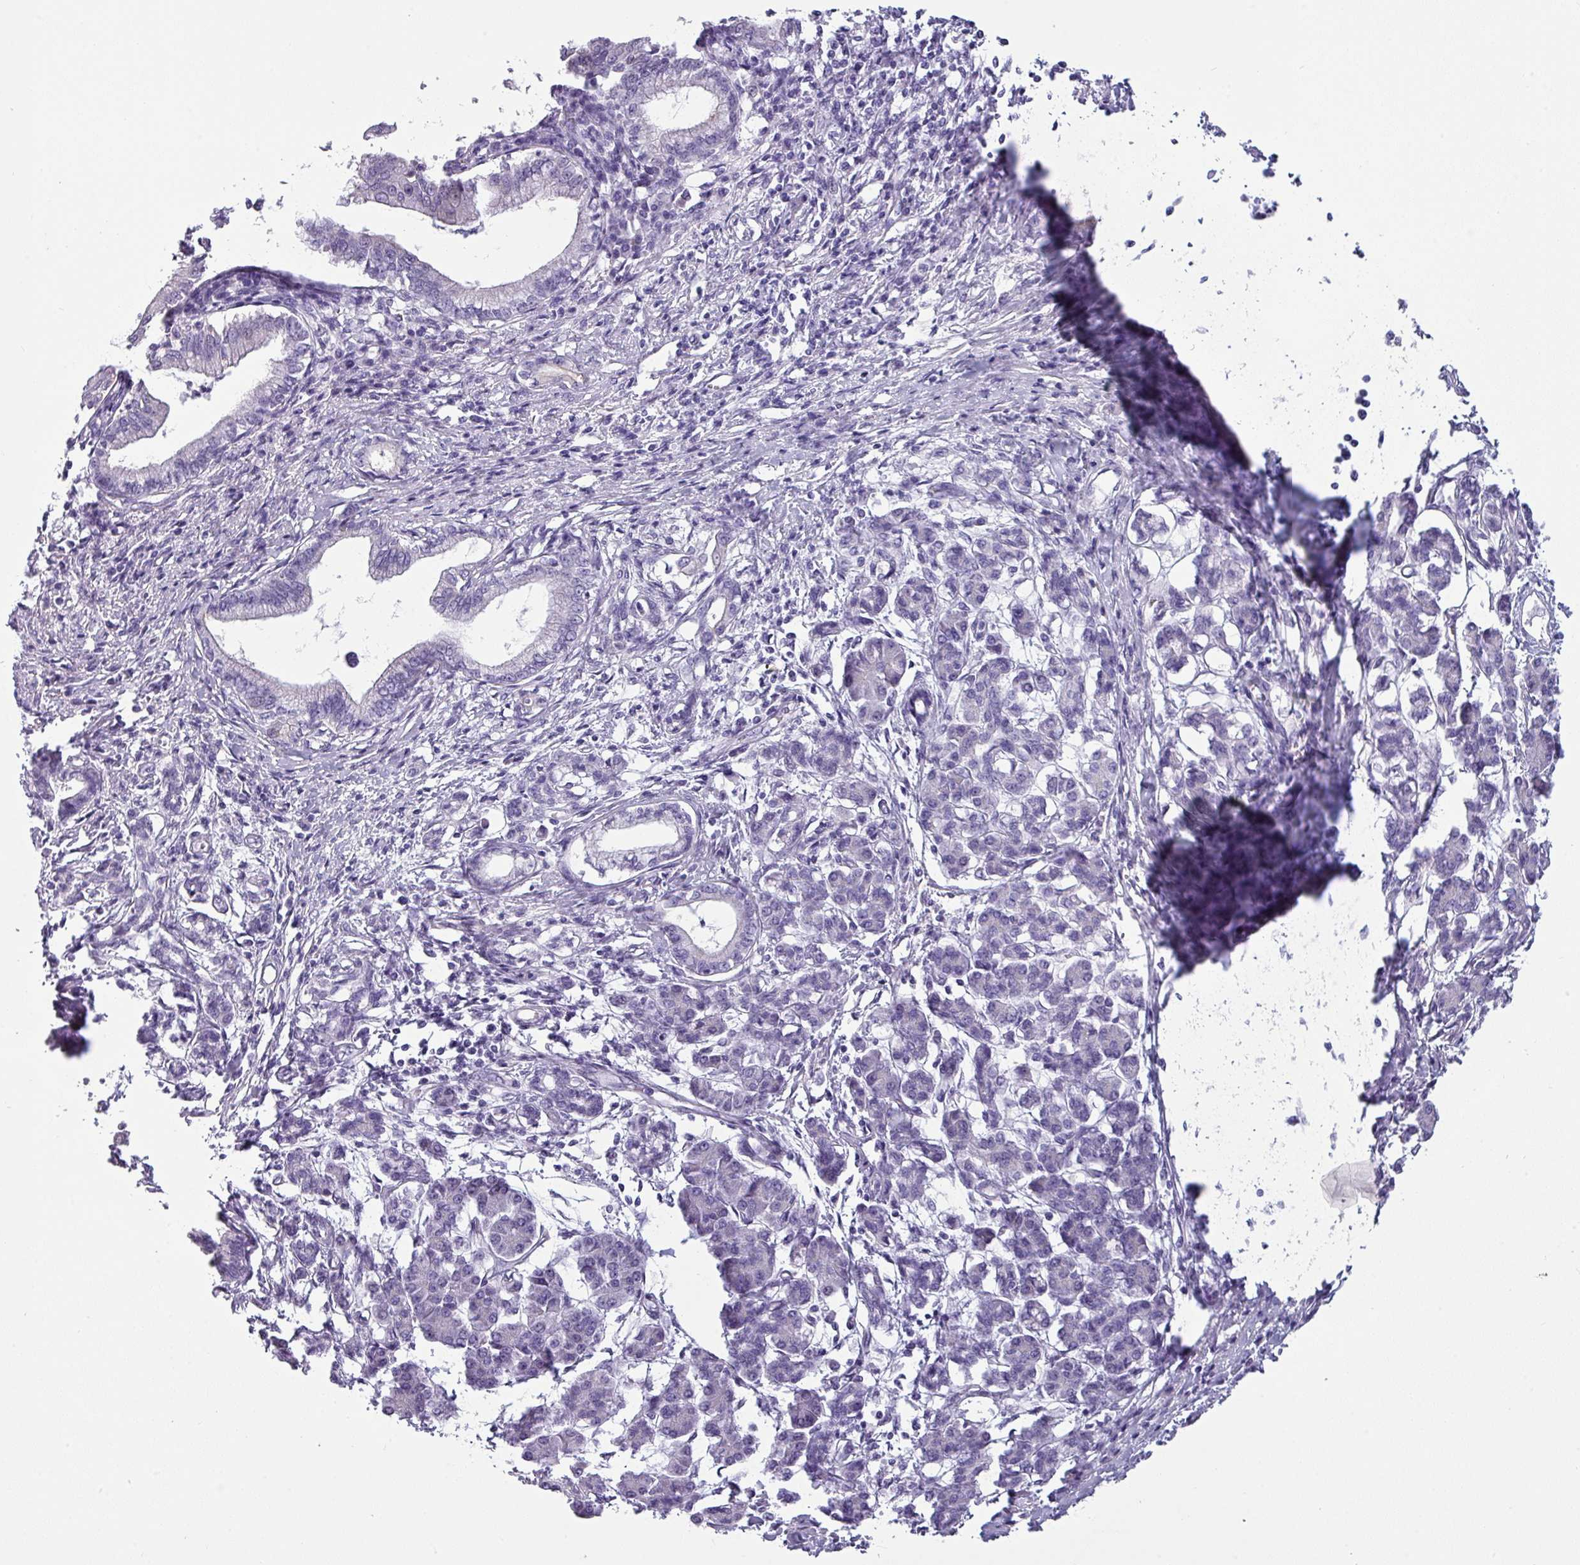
{"staining": {"intensity": "negative", "quantity": "none", "location": "none"}, "tissue": "pancreatic cancer", "cell_type": "Tumor cells", "image_type": "cancer", "snomed": [{"axis": "morphology", "description": "Adenocarcinoma, NOS"}, {"axis": "topography", "description": "Pancreas"}], "caption": "DAB (3,3'-diaminobenzidine) immunohistochemical staining of human adenocarcinoma (pancreatic) displays no significant positivity in tumor cells.", "gene": "SLC26A9", "patient": {"sex": "female", "age": 55}}